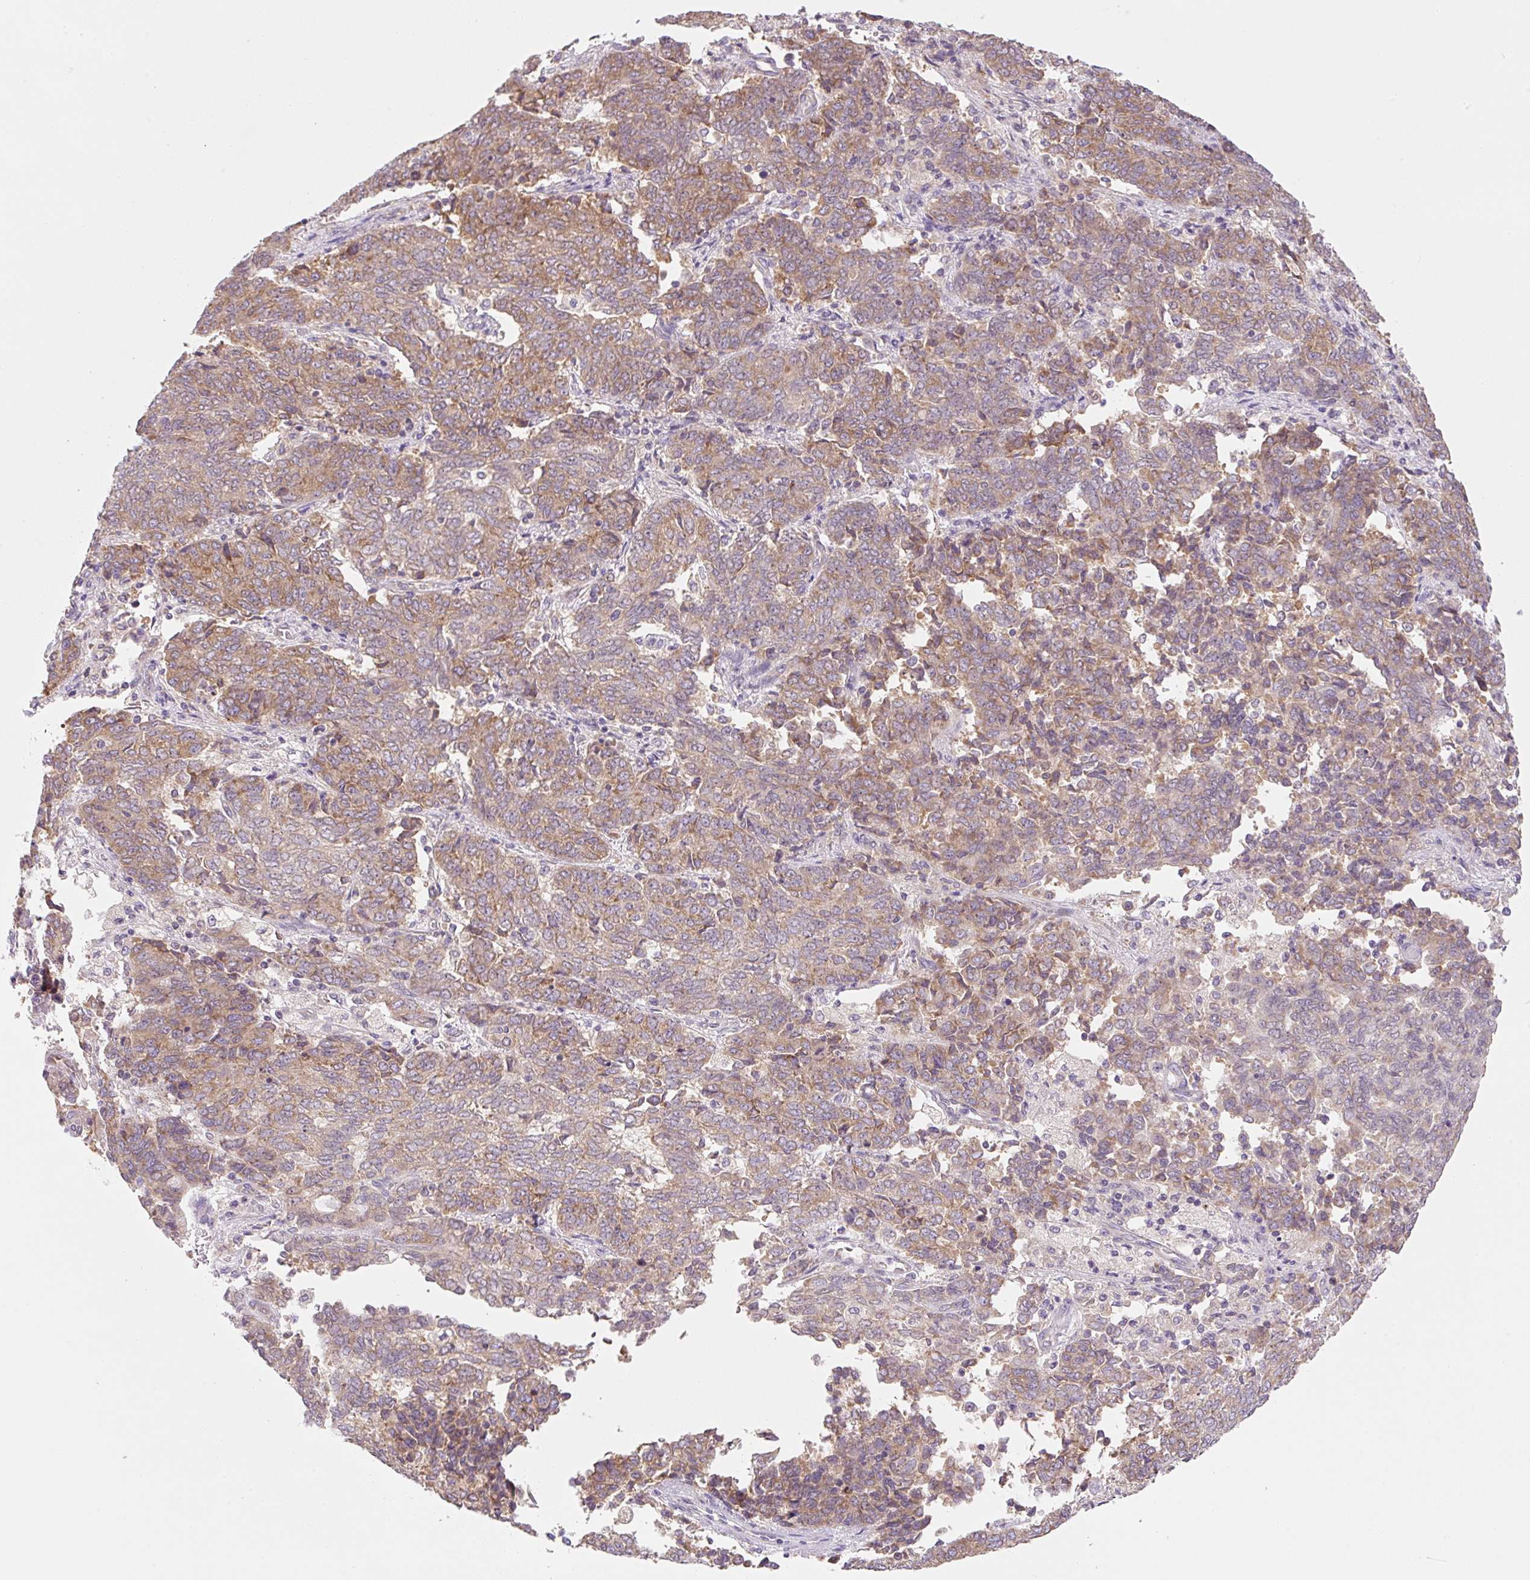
{"staining": {"intensity": "moderate", "quantity": "25%-75%", "location": "cytoplasmic/membranous"}, "tissue": "endometrial cancer", "cell_type": "Tumor cells", "image_type": "cancer", "snomed": [{"axis": "morphology", "description": "Adenocarcinoma, NOS"}, {"axis": "topography", "description": "Endometrium"}], "caption": "Immunohistochemical staining of human adenocarcinoma (endometrial) exhibits medium levels of moderate cytoplasmic/membranous protein expression in approximately 25%-75% of tumor cells.", "gene": "RPL18A", "patient": {"sex": "female", "age": 80}}